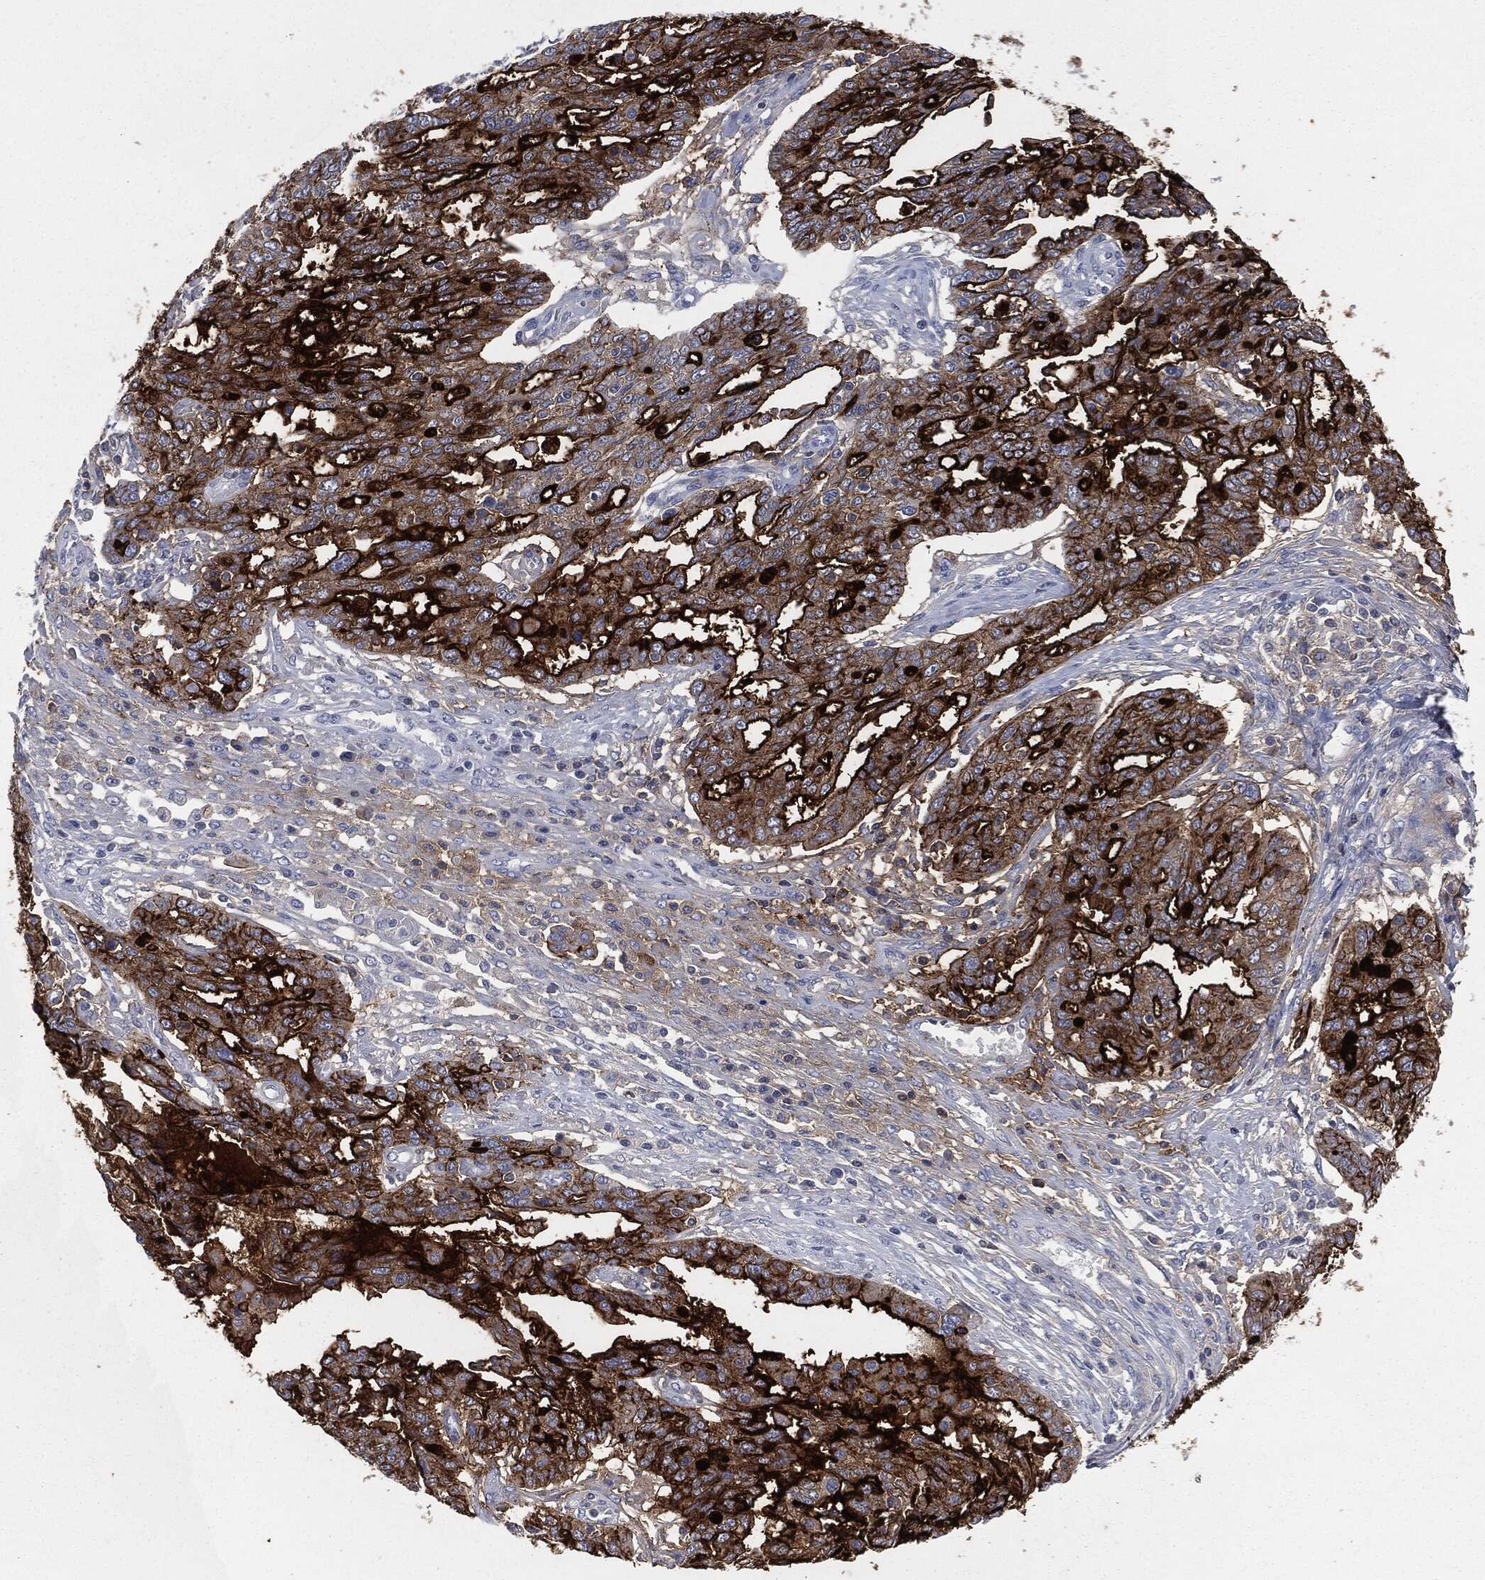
{"staining": {"intensity": "strong", "quantity": "25%-75%", "location": "cytoplasmic/membranous"}, "tissue": "ovarian cancer", "cell_type": "Tumor cells", "image_type": "cancer", "snomed": [{"axis": "morphology", "description": "Cystadenocarcinoma, serous, NOS"}, {"axis": "topography", "description": "Ovary"}], "caption": "Strong cytoplasmic/membranous protein expression is present in about 25%-75% of tumor cells in ovarian serous cystadenocarcinoma.", "gene": "MUC16", "patient": {"sex": "female", "age": 67}}